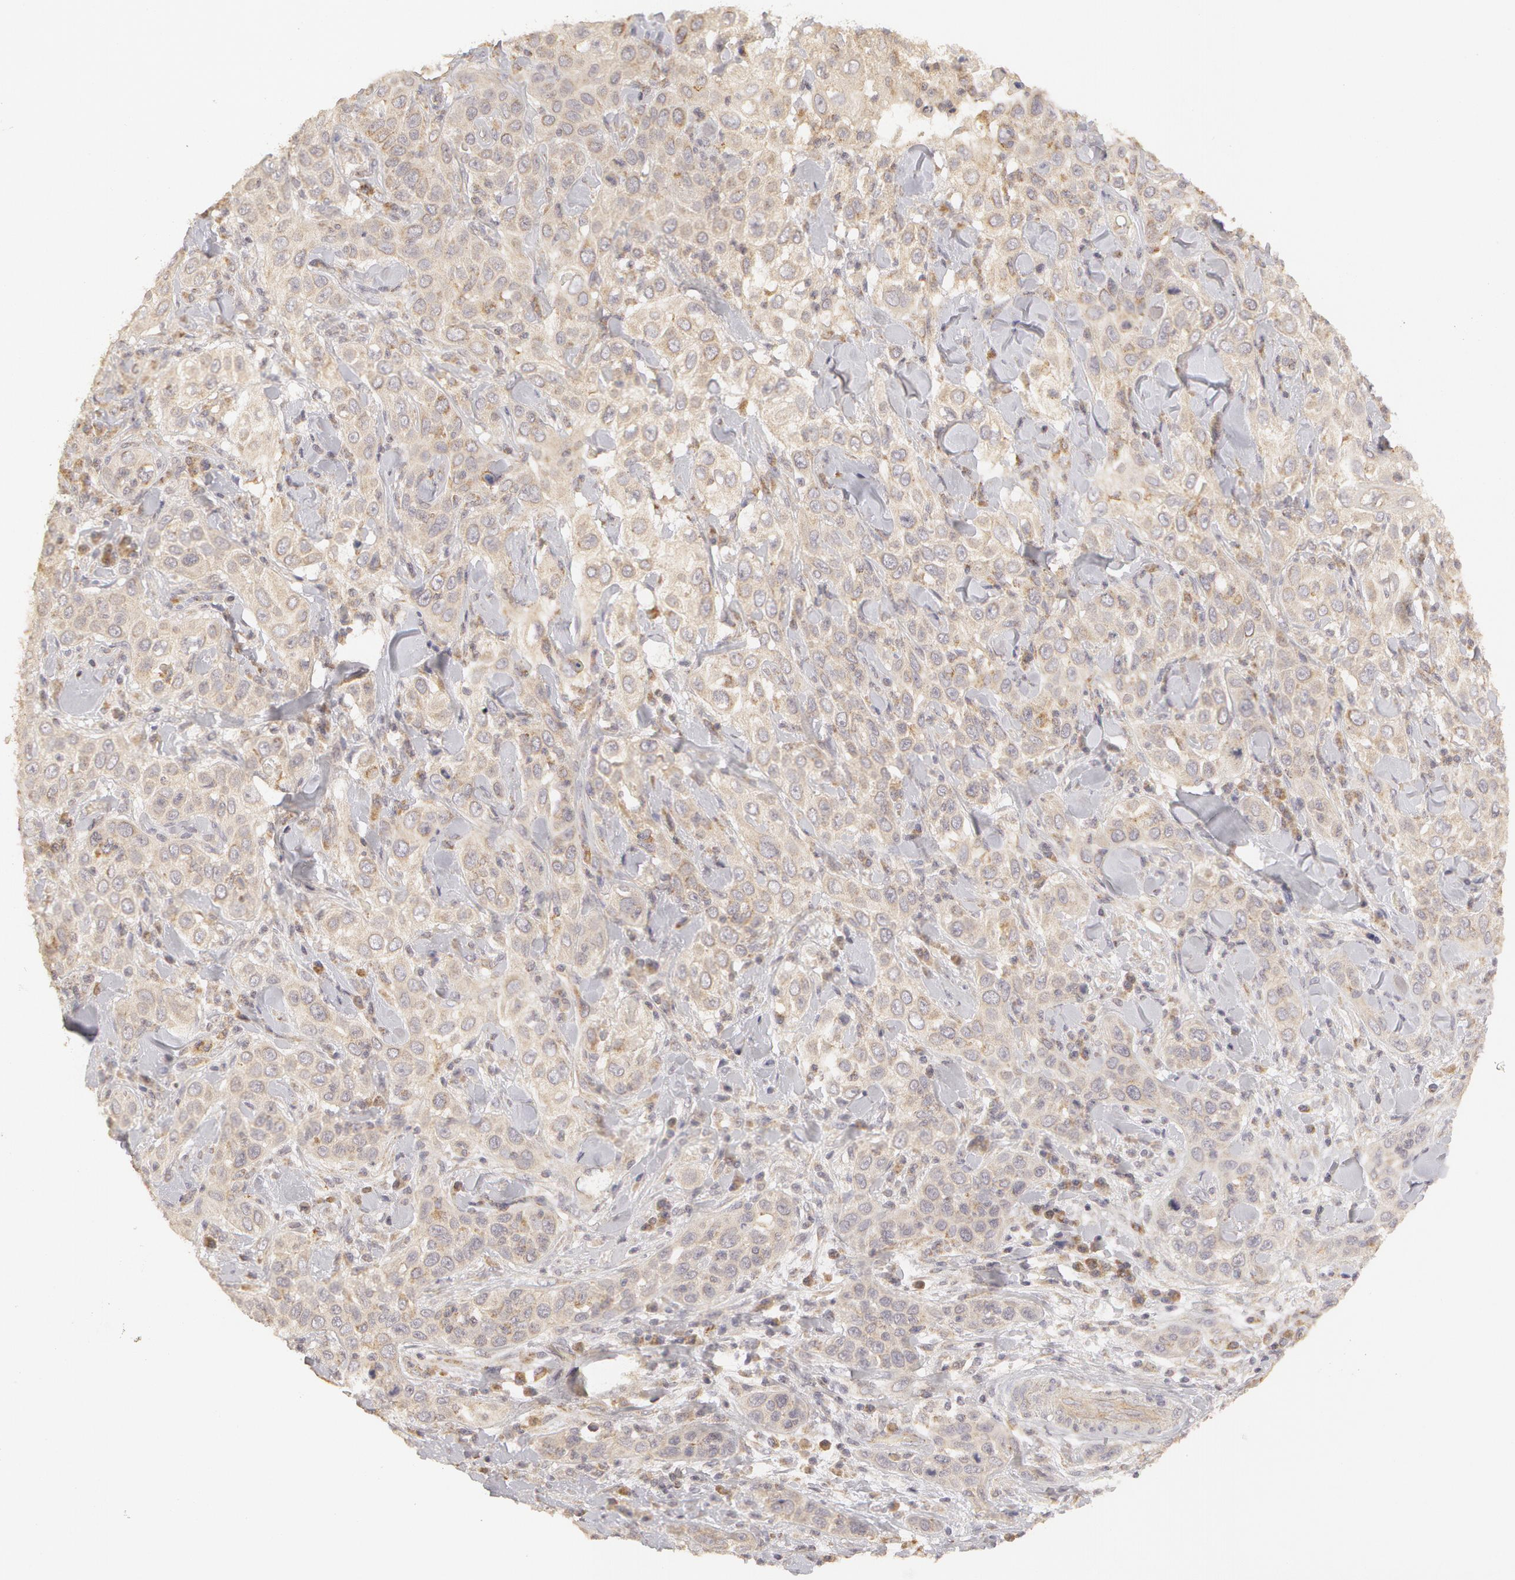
{"staining": {"intensity": "weak", "quantity": "<25%", "location": "cytoplasmic/membranous"}, "tissue": "skin cancer", "cell_type": "Tumor cells", "image_type": "cancer", "snomed": [{"axis": "morphology", "description": "Squamous cell carcinoma, NOS"}, {"axis": "topography", "description": "Skin"}], "caption": "High power microscopy histopathology image of an immunohistochemistry photomicrograph of squamous cell carcinoma (skin), revealing no significant staining in tumor cells.", "gene": "ADPRH", "patient": {"sex": "male", "age": 84}}